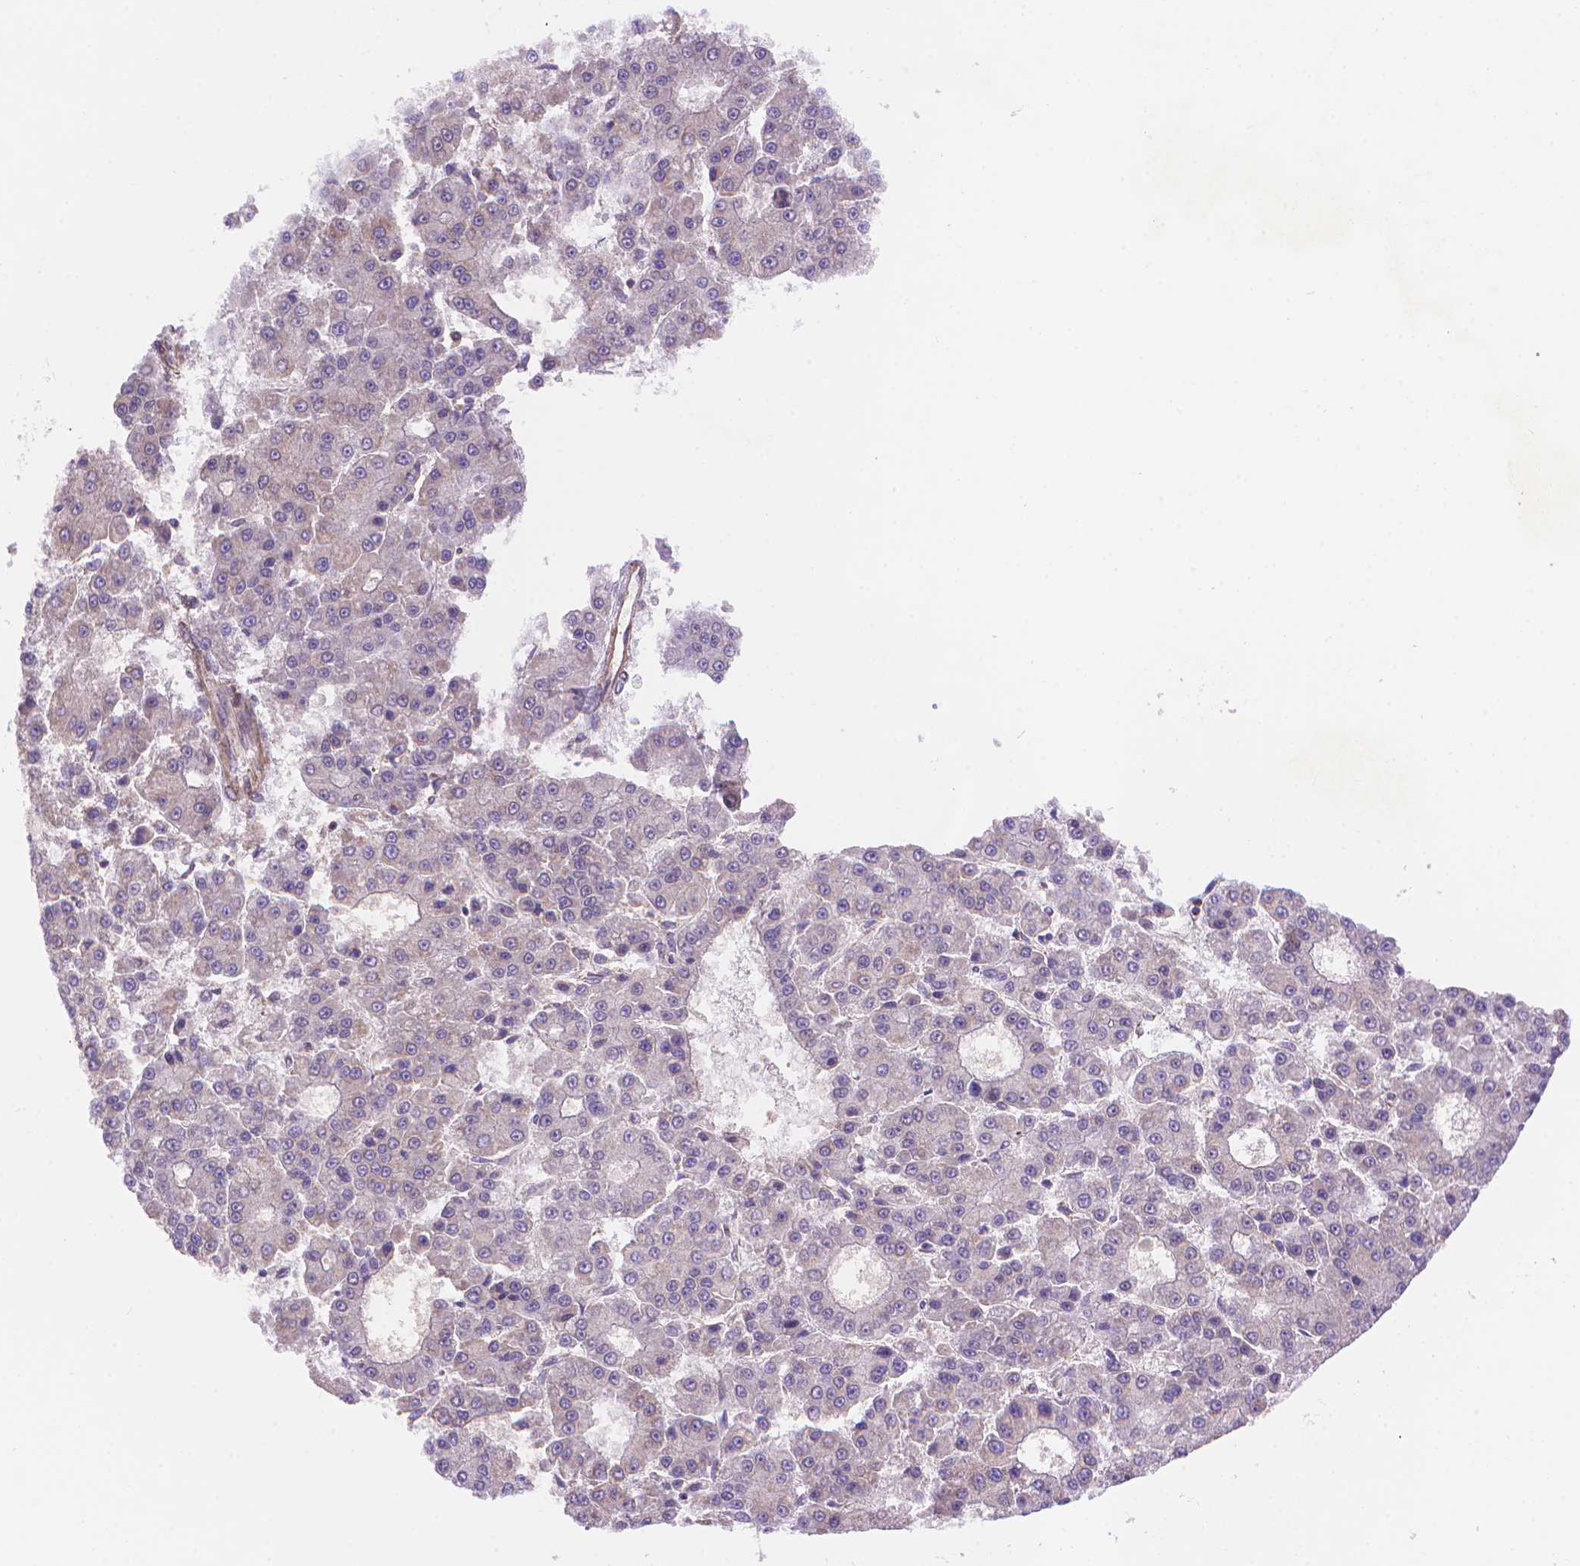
{"staining": {"intensity": "weak", "quantity": "<25%", "location": "cytoplasmic/membranous"}, "tissue": "liver cancer", "cell_type": "Tumor cells", "image_type": "cancer", "snomed": [{"axis": "morphology", "description": "Carcinoma, Hepatocellular, NOS"}, {"axis": "topography", "description": "Liver"}], "caption": "IHC micrograph of neoplastic tissue: liver hepatocellular carcinoma stained with DAB (3,3'-diaminobenzidine) displays no significant protein expression in tumor cells.", "gene": "CYYR1", "patient": {"sex": "male", "age": 70}}